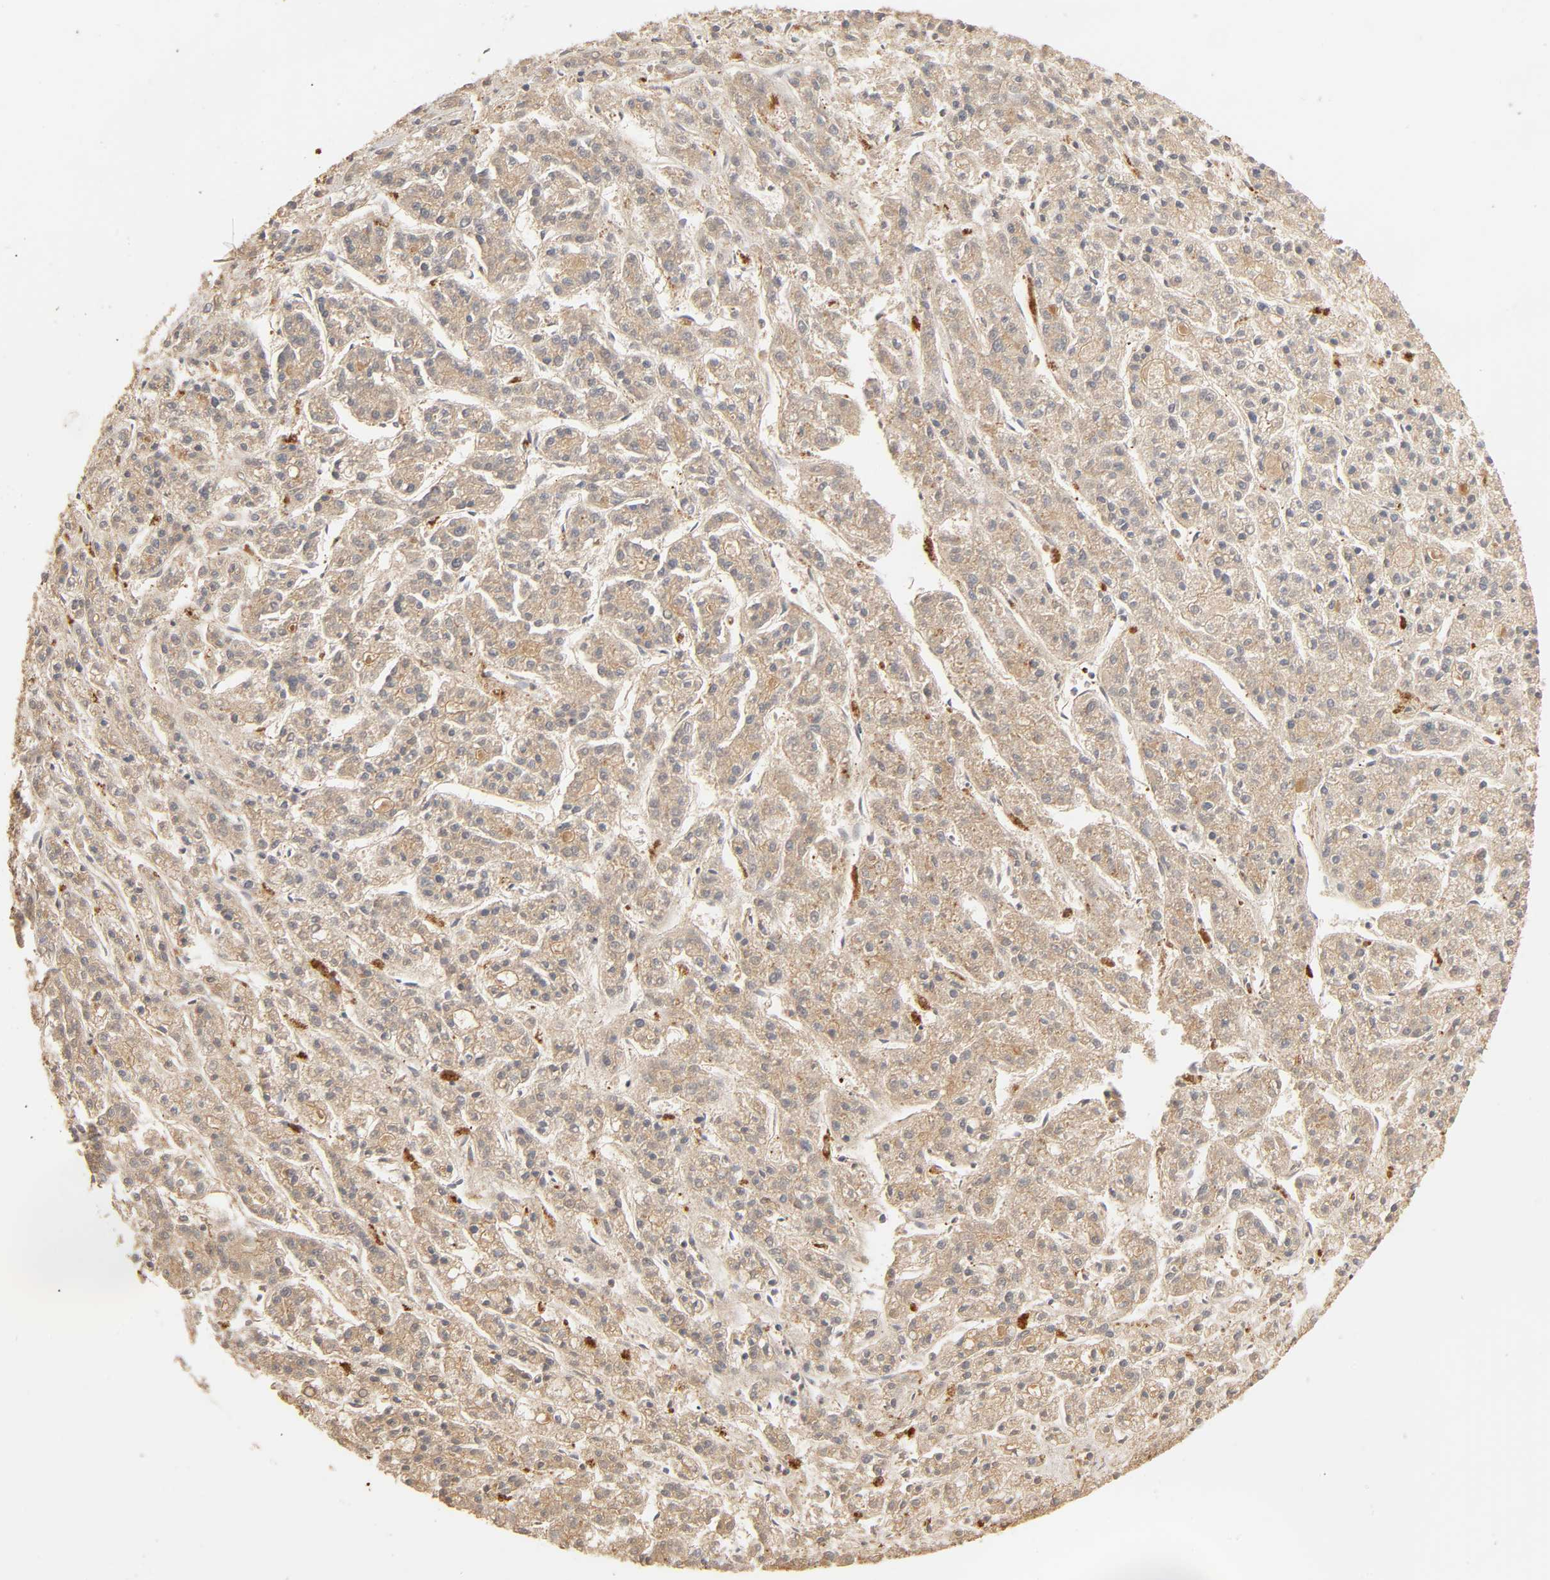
{"staining": {"intensity": "moderate", "quantity": ">75%", "location": "cytoplasmic/membranous"}, "tissue": "liver cancer", "cell_type": "Tumor cells", "image_type": "cancer", "snomed": [{"axis": "morphology", "description": "Carcinoma, Hepatocellular, NOS"}, {"axis": "topography", "description": "Liver"}], "caption": "Immunohistochemical staining of liver cancer displays medium levels of moderate cytoplasmic/membranous staining in about >75% of tumor cells.", "gene": "EPS8", "patient": {"sex": "male", "age": 70}}